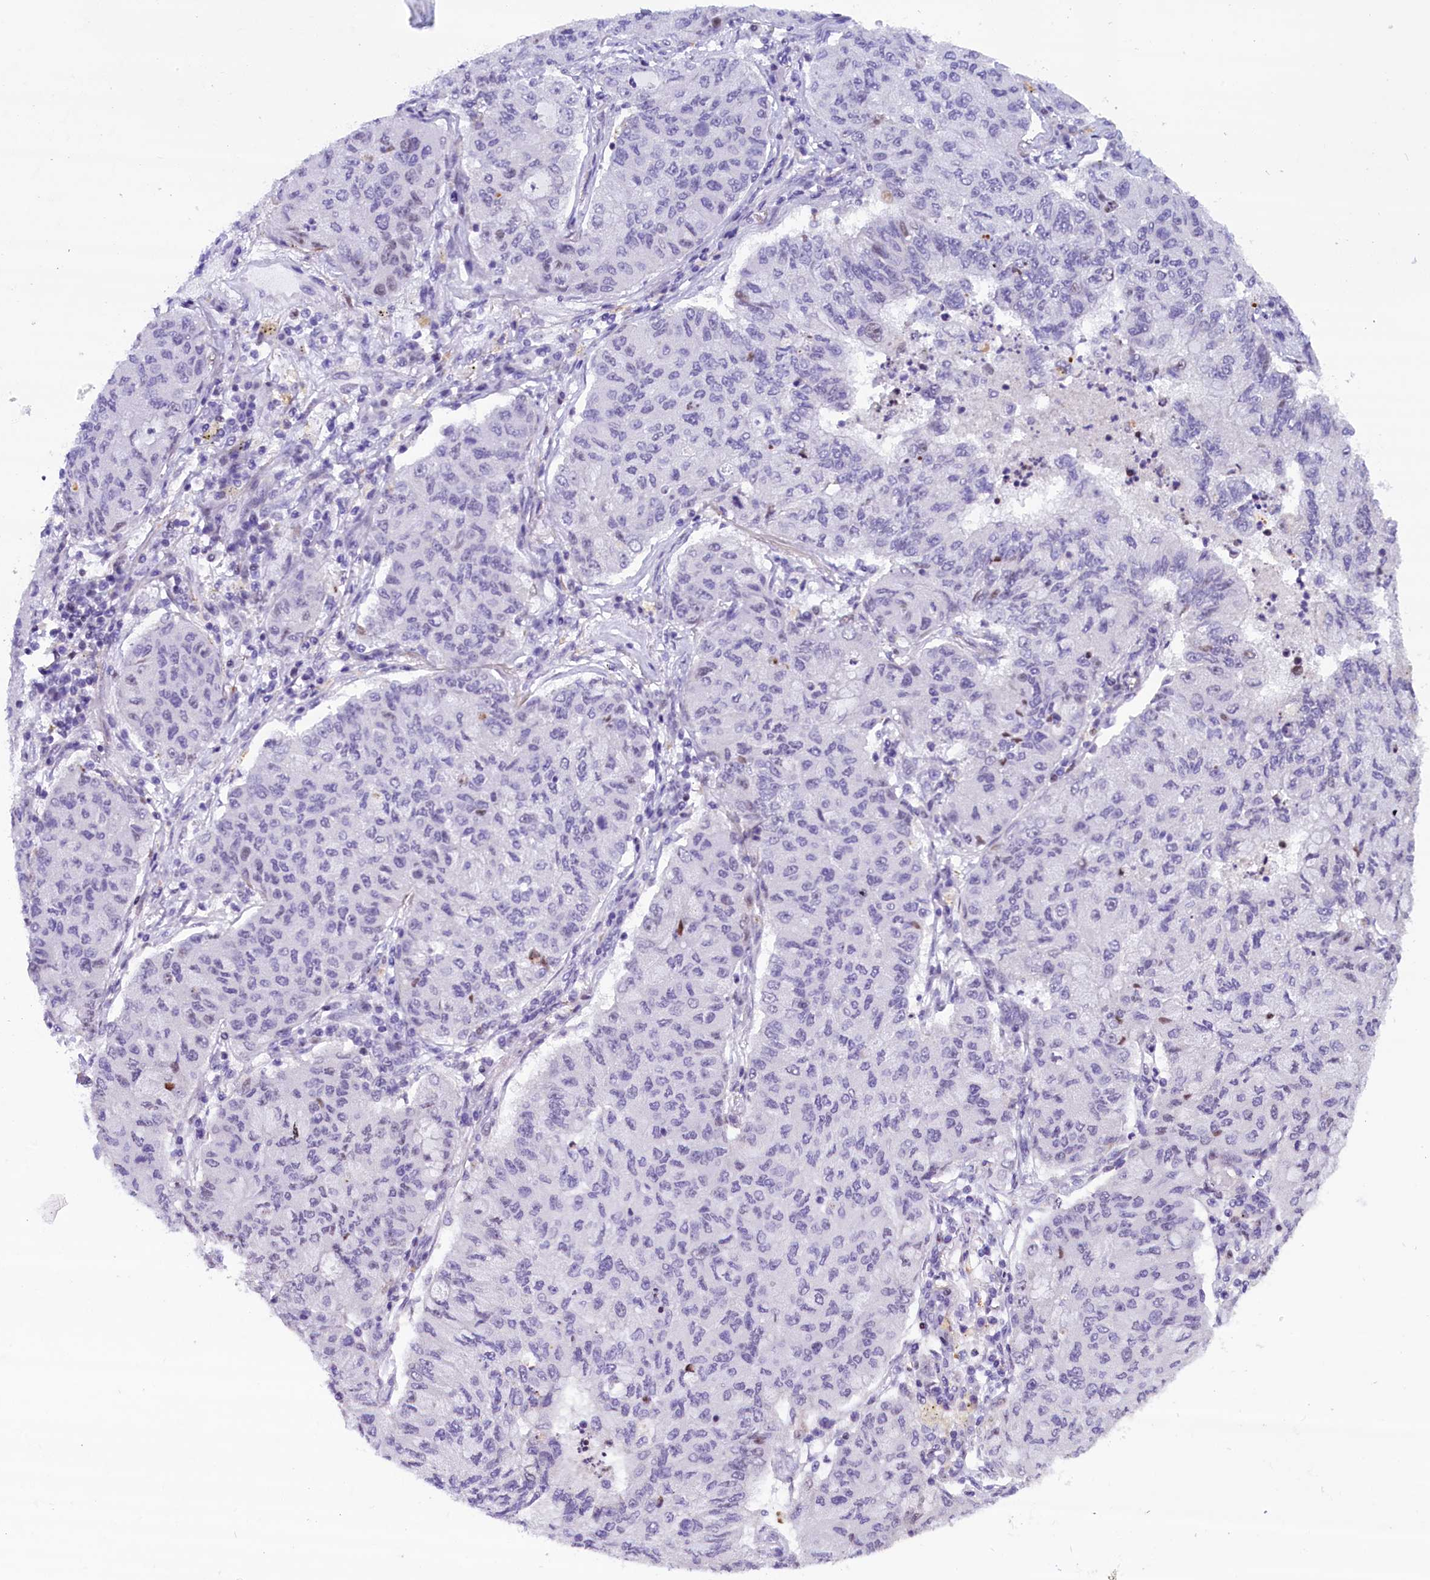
{"staining": {"intensity": "weak", "quantity": "<25%", "location": "nuclear"}, "tissue": "lung cancer", "cell_type": "Tumor cells", "image_type": "cancer", "snomed": [{"axis": "morphology", "description": "Squamous cell carcinoma, NOS"}, {"axis": "topography", "description": "Lung"}], "caption": "Immunohistochemical staining of lung cancer (squamous cell carcinoma) displays no significant staining in tumor cells.", "gene": "CDYL2", "patient": {"sex": "male", "age": 74}}